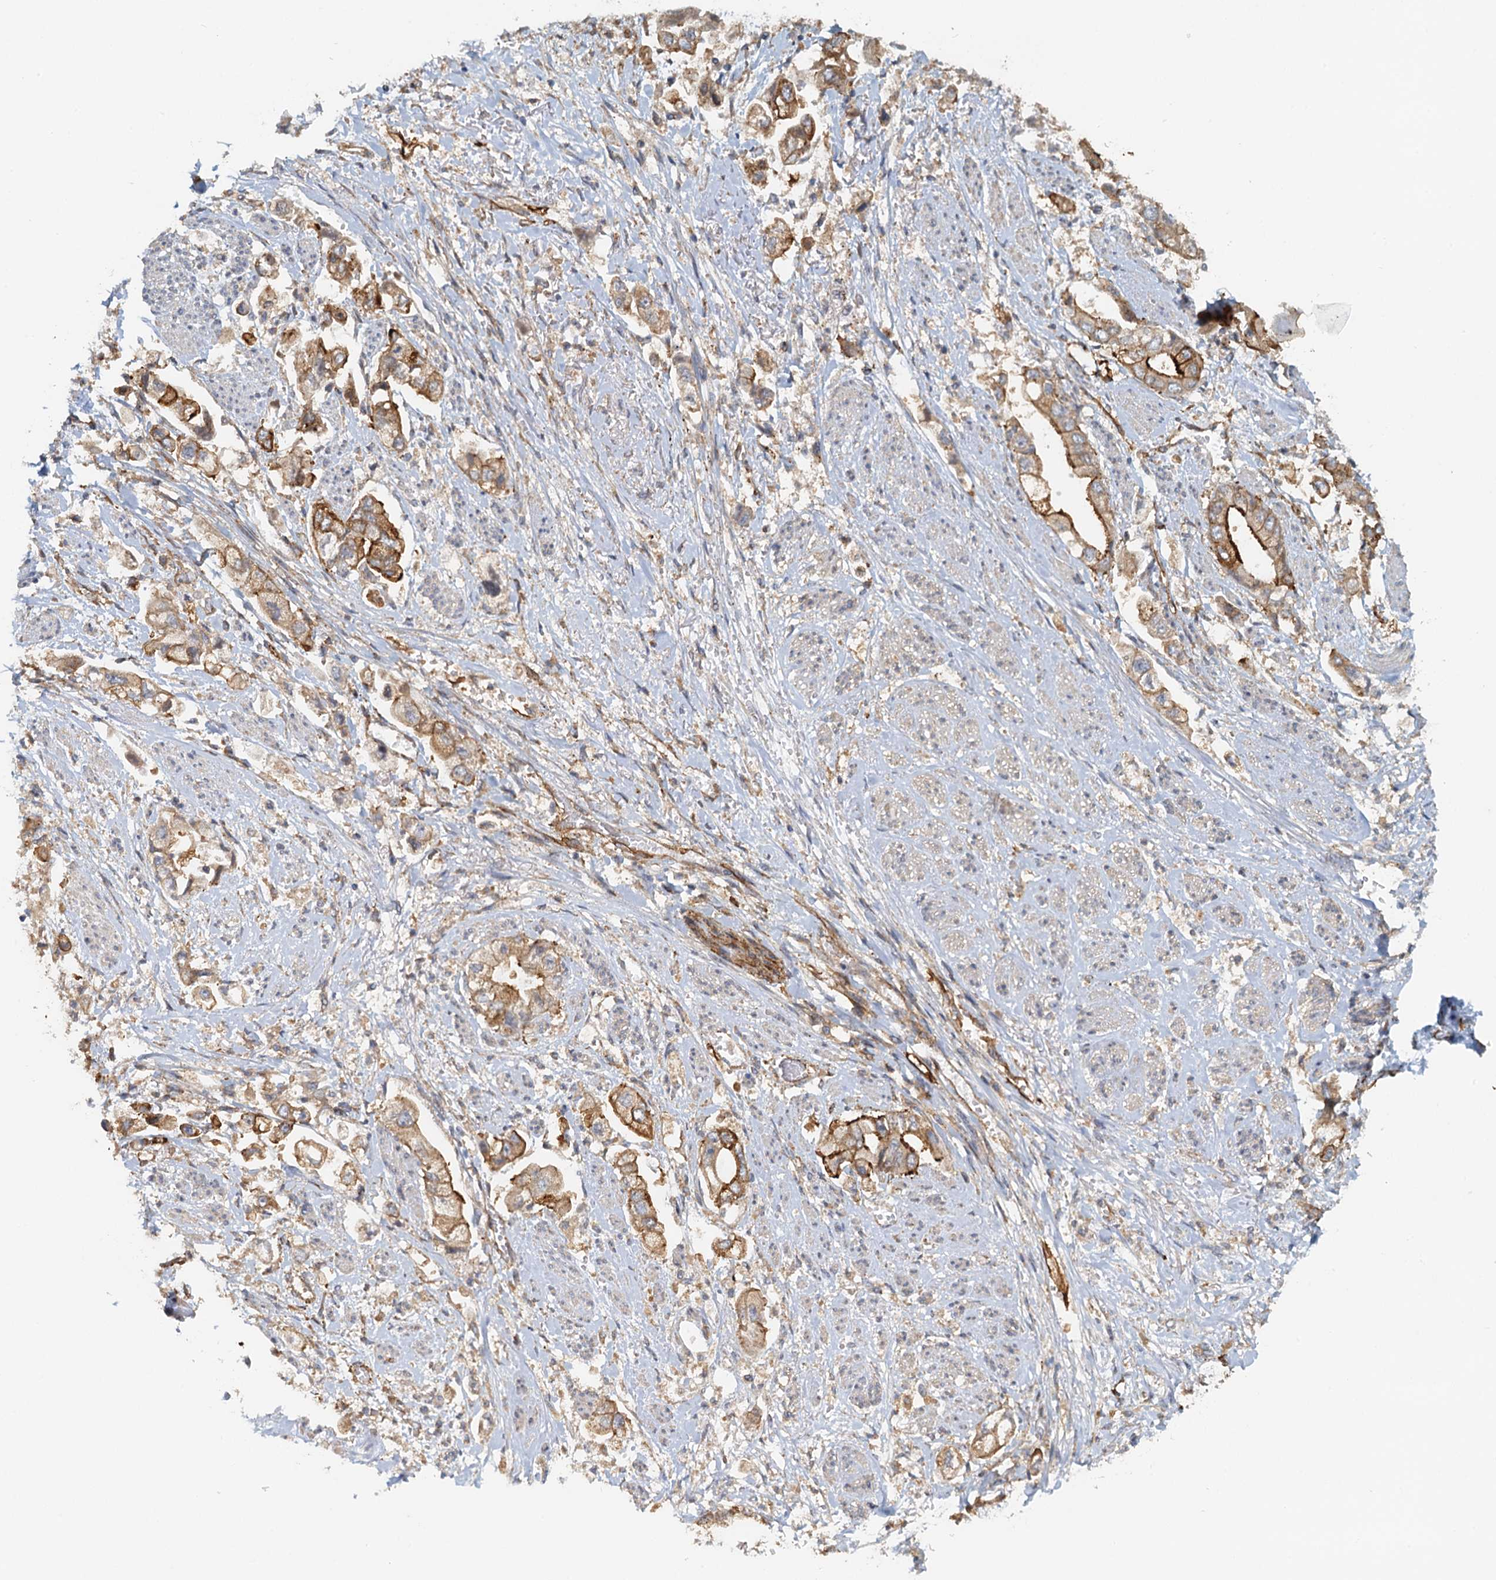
{"staining": {"intensity": "strong", "quantity": ">75%", "location": "cytoplasmic/membranous"}, "tissue": "stomach cancer", "cell_type": "Tumor cells", "image_type": "cancer", "snomed": [{"axis": "morphology", "description": "Adenocarcinoma, NOS"}, {"axis": "topography", "description": "Stomach"}], "caption": "Stomach cancer was stained to show a protein in brown. There is high levels of strong cytoplasmic/membranous positivity in about >75% of tumor cells.", "gene": "NIPAL3", "patient": {"sex": "male", "age": 62}}